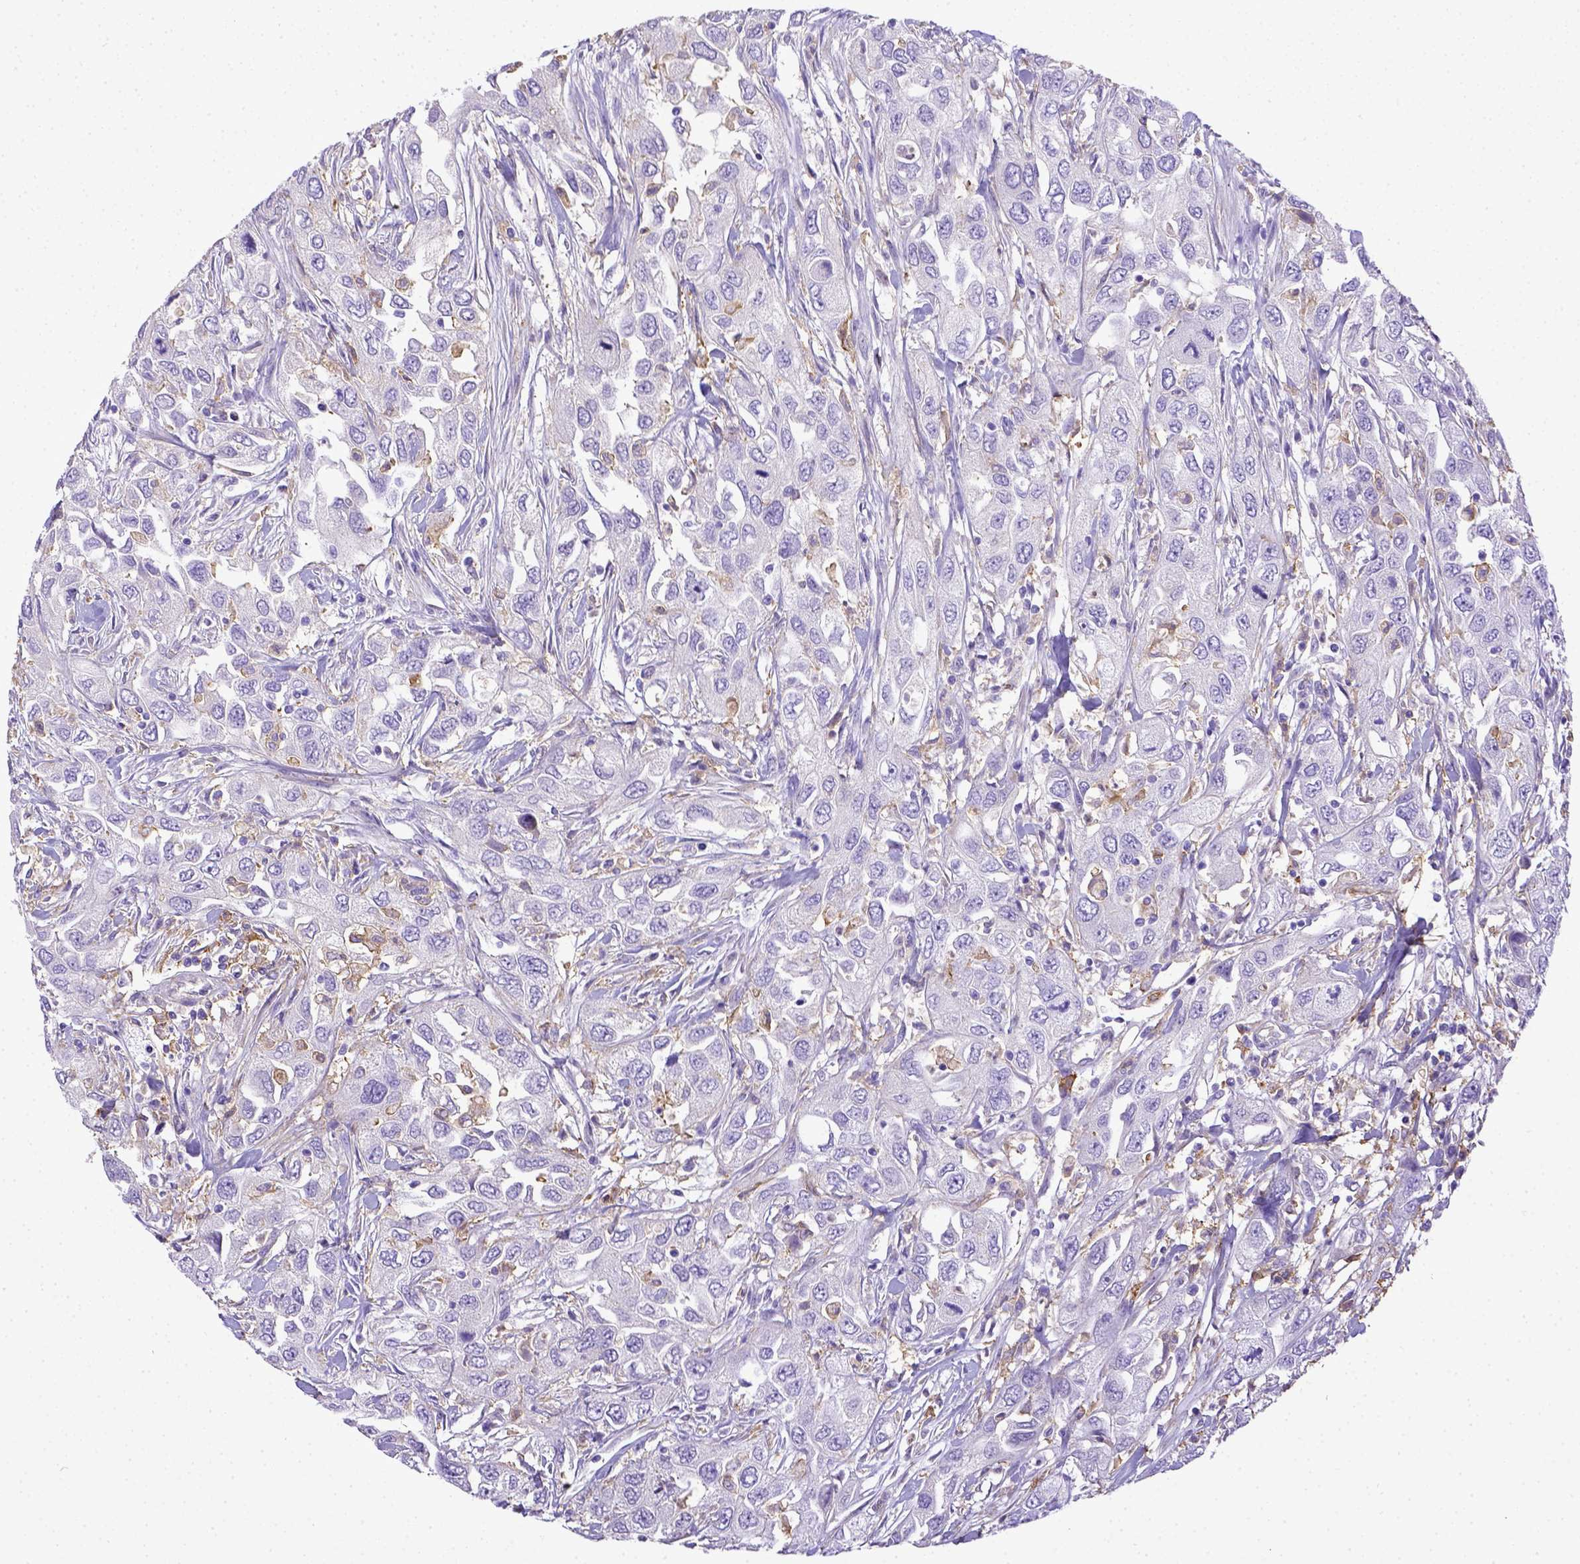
{"staining": {"intensity": "negative", "quantity": "none", "location": "none"}, "tissue": "urothelial cancer", "cell_type": "Tumor cells", "image_type": "cancer", "snomed": [{"axis": "morphology", "description": "Urothelial carcinoma, High grade"}, {"axis": "topography", "description": "Urinary bladder"}], "caption": "This is a micrograph of immunohistochemistry (IHC) staining of urothelial cancer, which shows no positivity in tumor cells.", "gene": "CD40", "patient": {"sex": "male", "age": 76}}